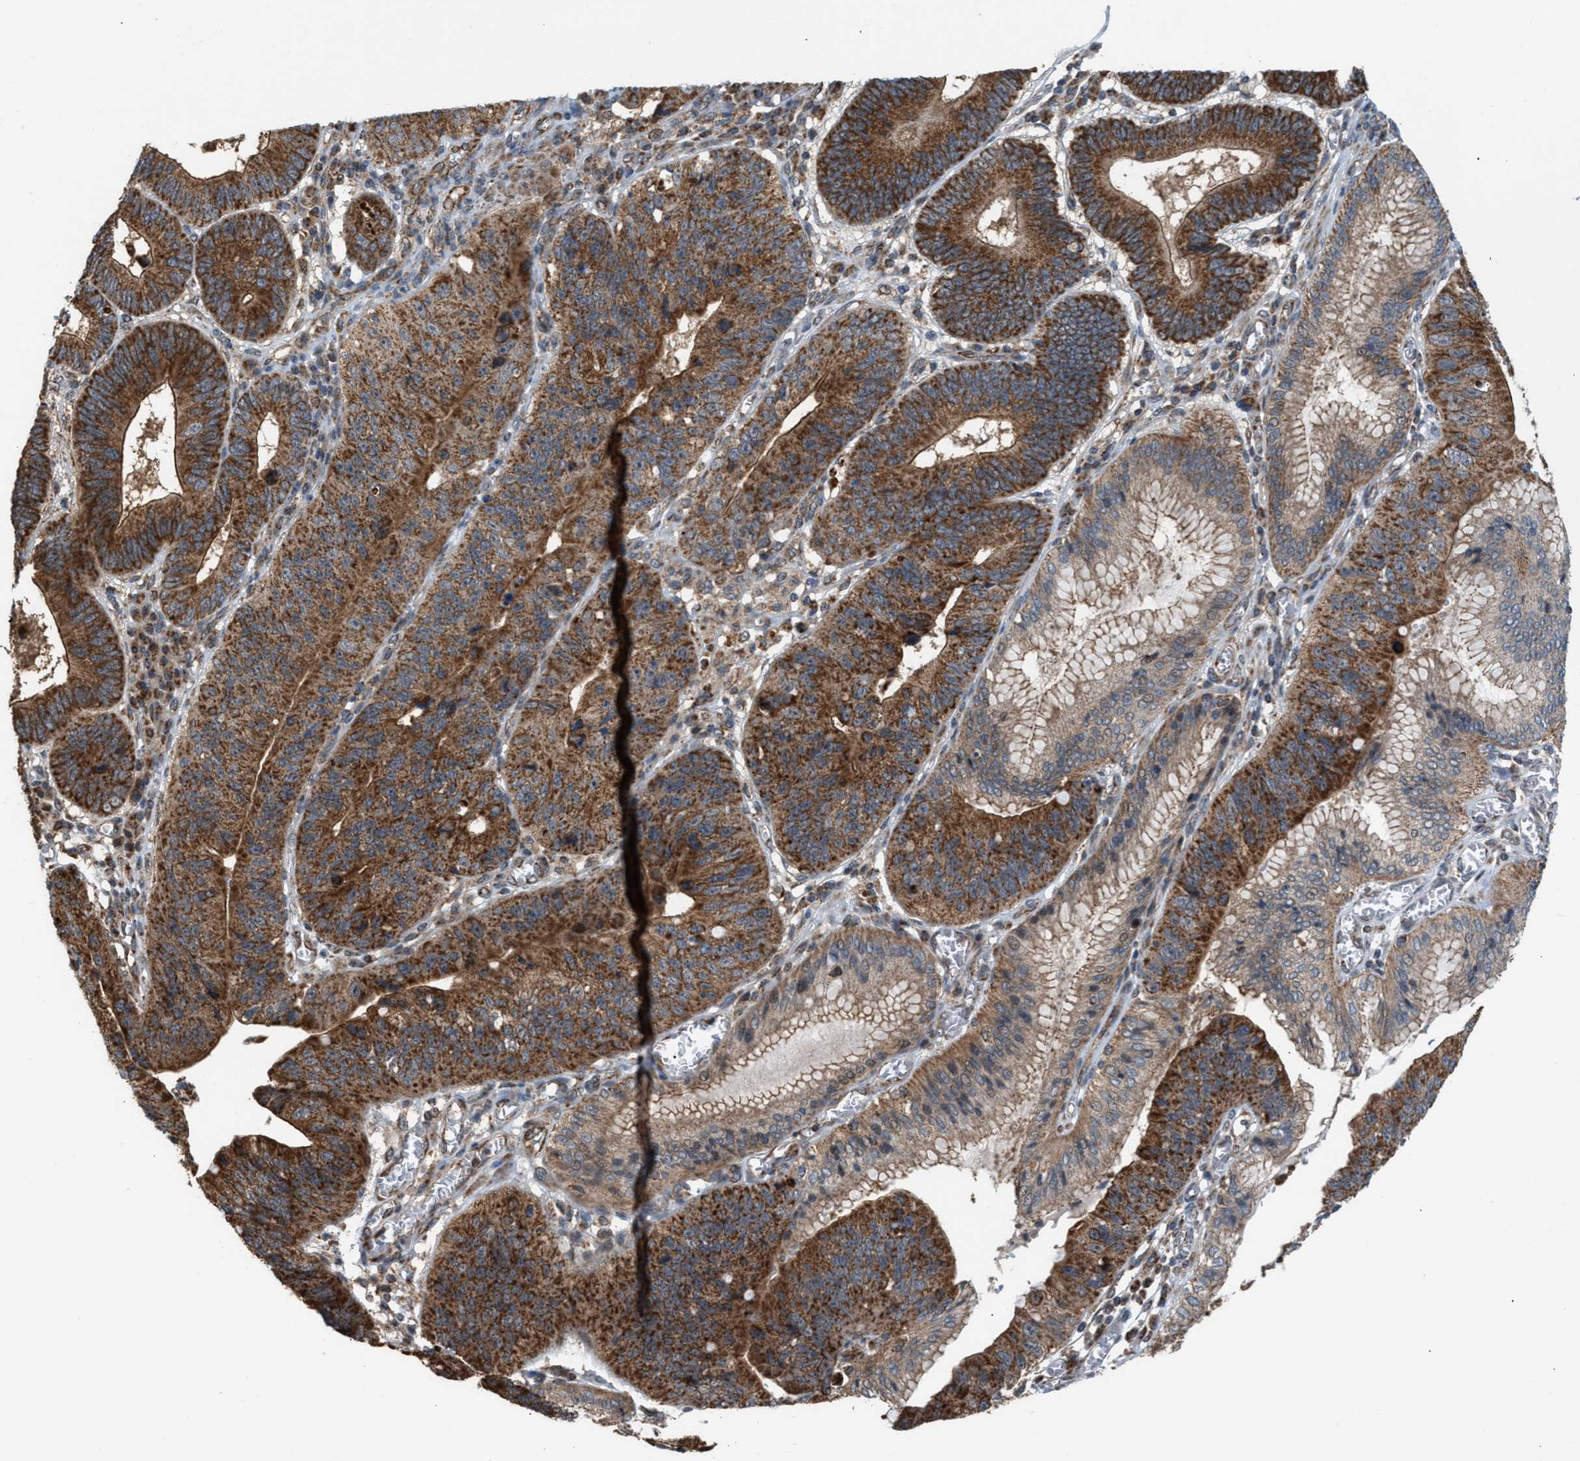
{"staining": {"intensity": "strong", "quantity": ">75%", "location": "cytoplasmic/membranous"}, "tissue": "stomach cancer", "cell_type": "Tumor cells", "image_type": "cancer", "snomed": [{"axis": "morphology", "description": "Adenocarcinoma, NOS"}, {"axis": "topography", "description": "Stomach"}], "caption": "Brown immunohistochemical staining in stomach cancer displays strong cytoplasmic/membranous staining in about >75% of tumor cells.", "gene": "SGSM2", "patient": {"sex": "male", "age": 59}}